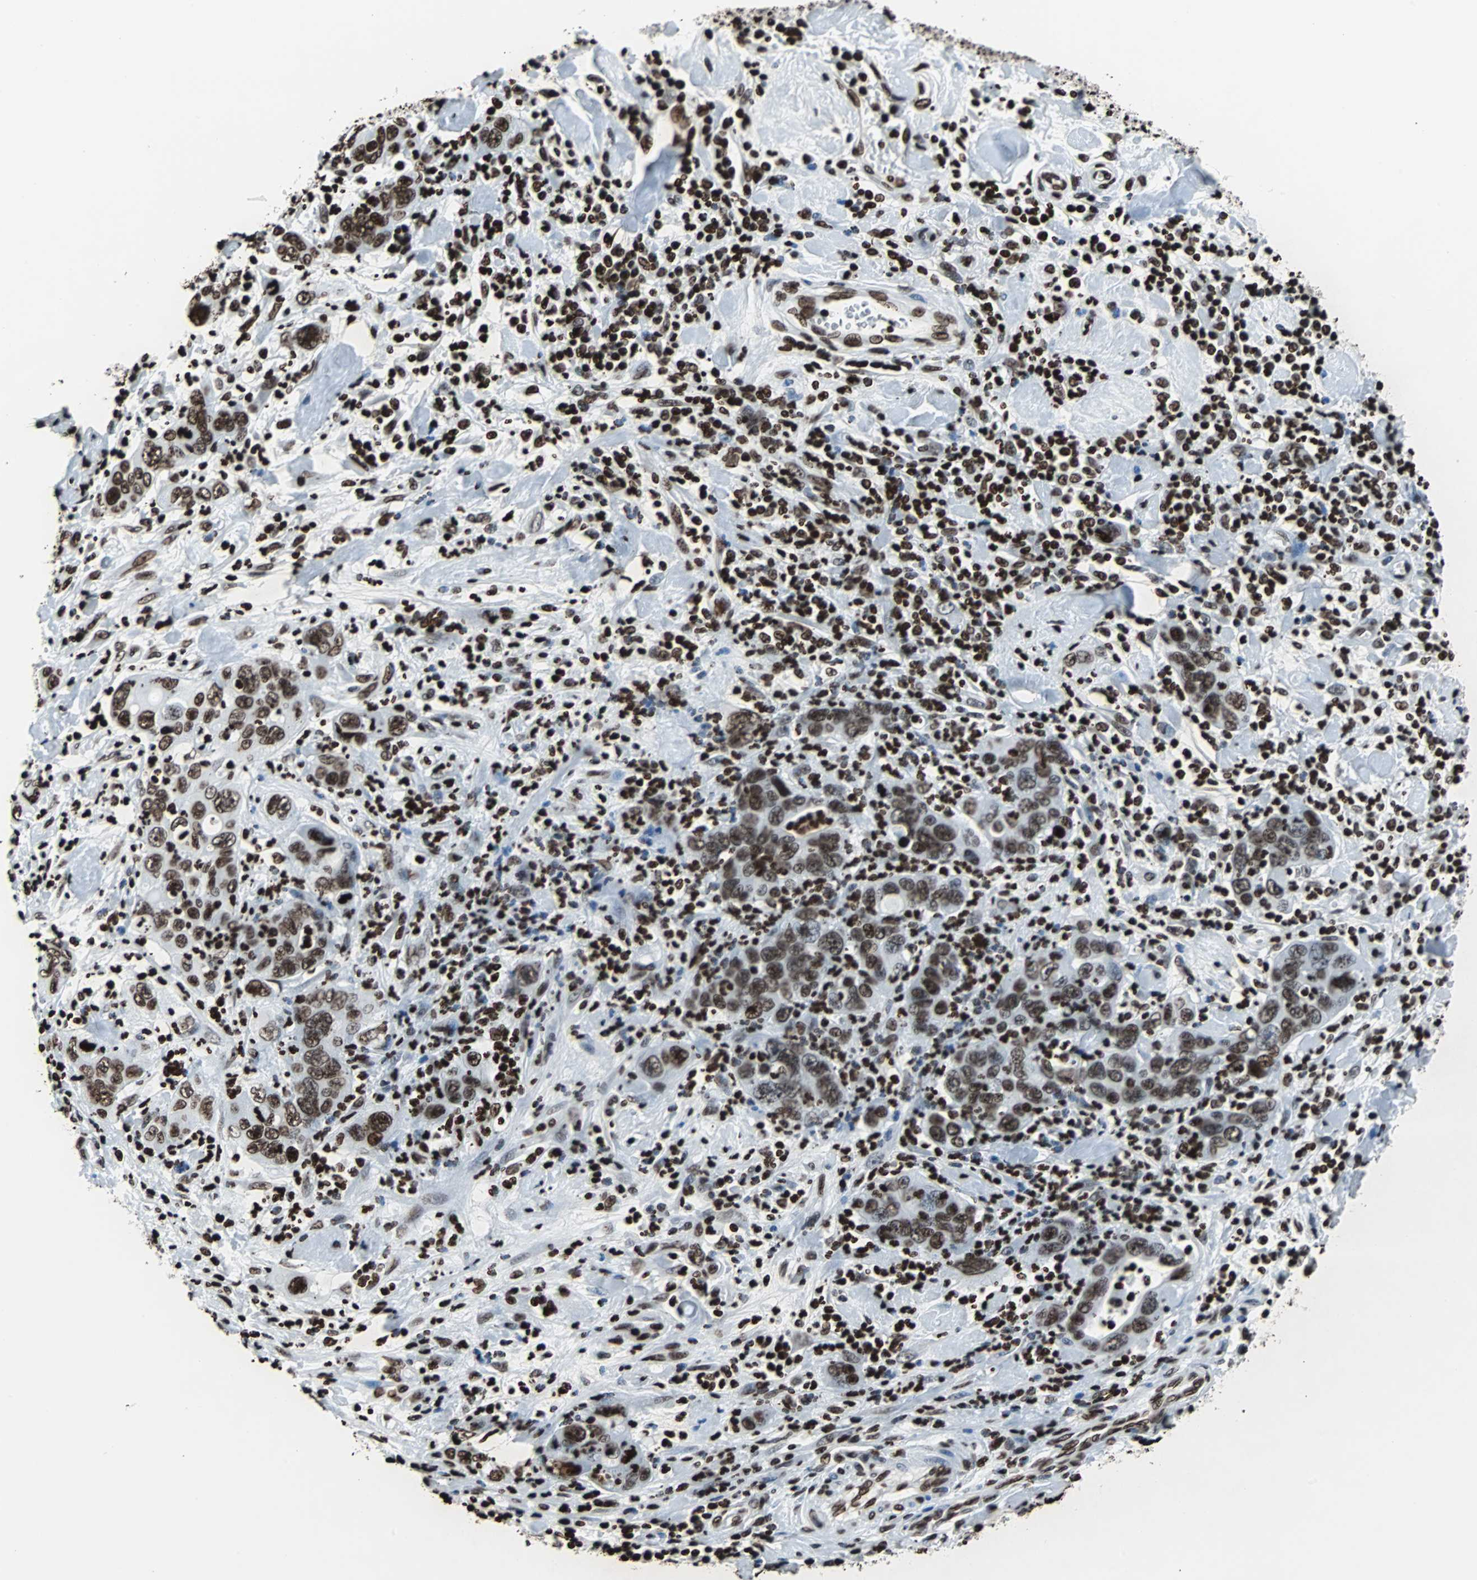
{"staining": {"intensity": "strong", "quantity": ">75%", "location": "nuclear"}, "tissue": "pancreatic cancer", "cell_type": "Tumor cells", "image_type": "cancer", "snomed": [{"axis": "morphology", "description": "Adenocarcinoma, NOS"}, {"axis": "topography", "description": "Pancreas"}], "caption": "Pancreatic cancer (adenocarcinoma) stained with a brown dye displays strong nuclear positive expression in about >75% of tumor cells.", "gene": "H2BC18", "patient": {"sex": "female", "age": 71}}